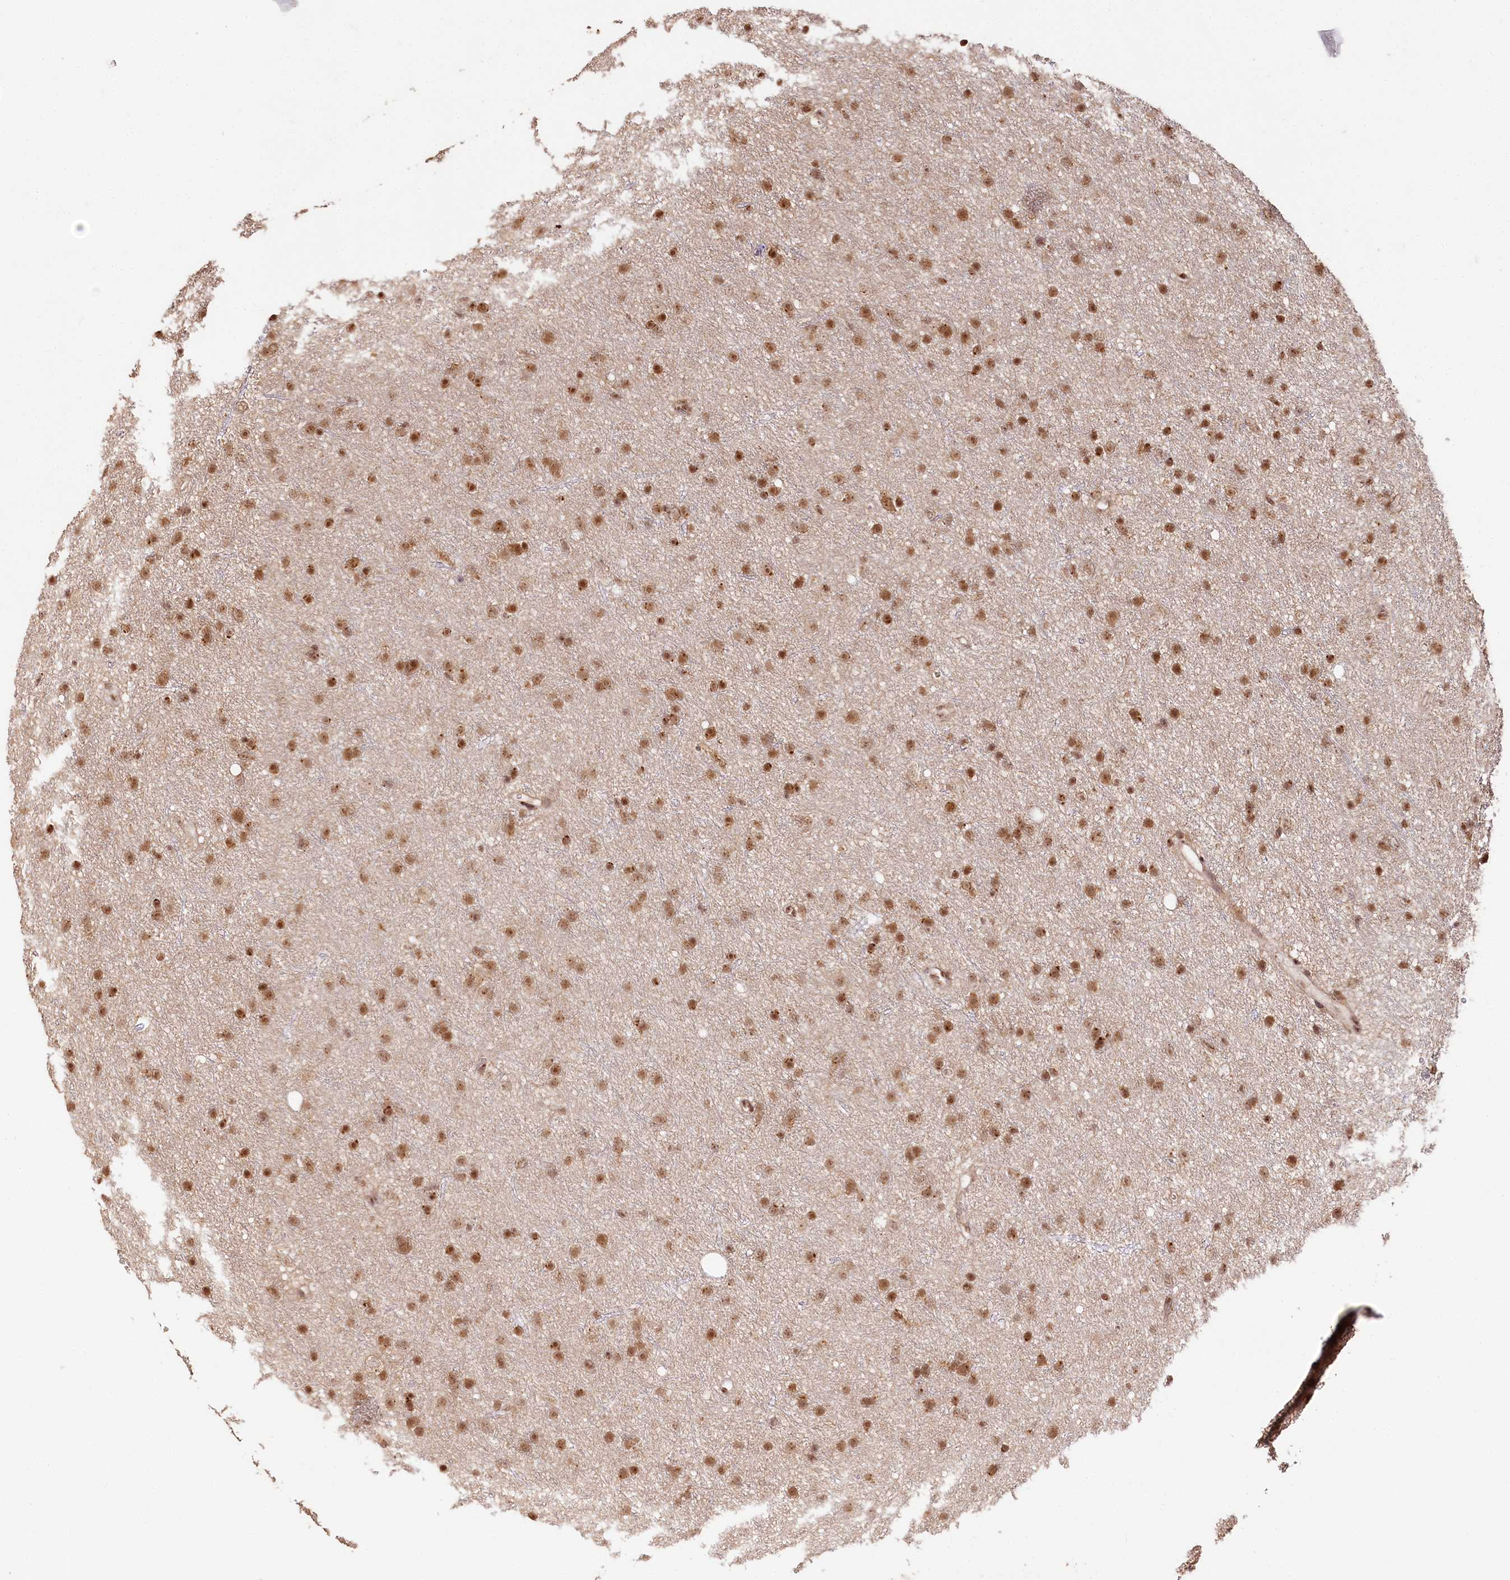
{"staining": {"intensity": "moderate", "quantity": ">75%", "location": "nuclear"}, "tissue": "glioma", "cell_type": "Tumor cells", "image_type": "cancer", "snomed": [{"axis": "morphology", "description": "Glioma, malignant, Low grade"}, {"axis": "topography", "description": "Cerebral cortex"}], "caption": "This photomicrograph displays IHC staining of human malignant low-grade glioma, with medium moderate nuclear positivity in approximately >75% of tumor cells.", "gene": "ENSG00000144785", "patient": {"sex": "female", "age": 39}}